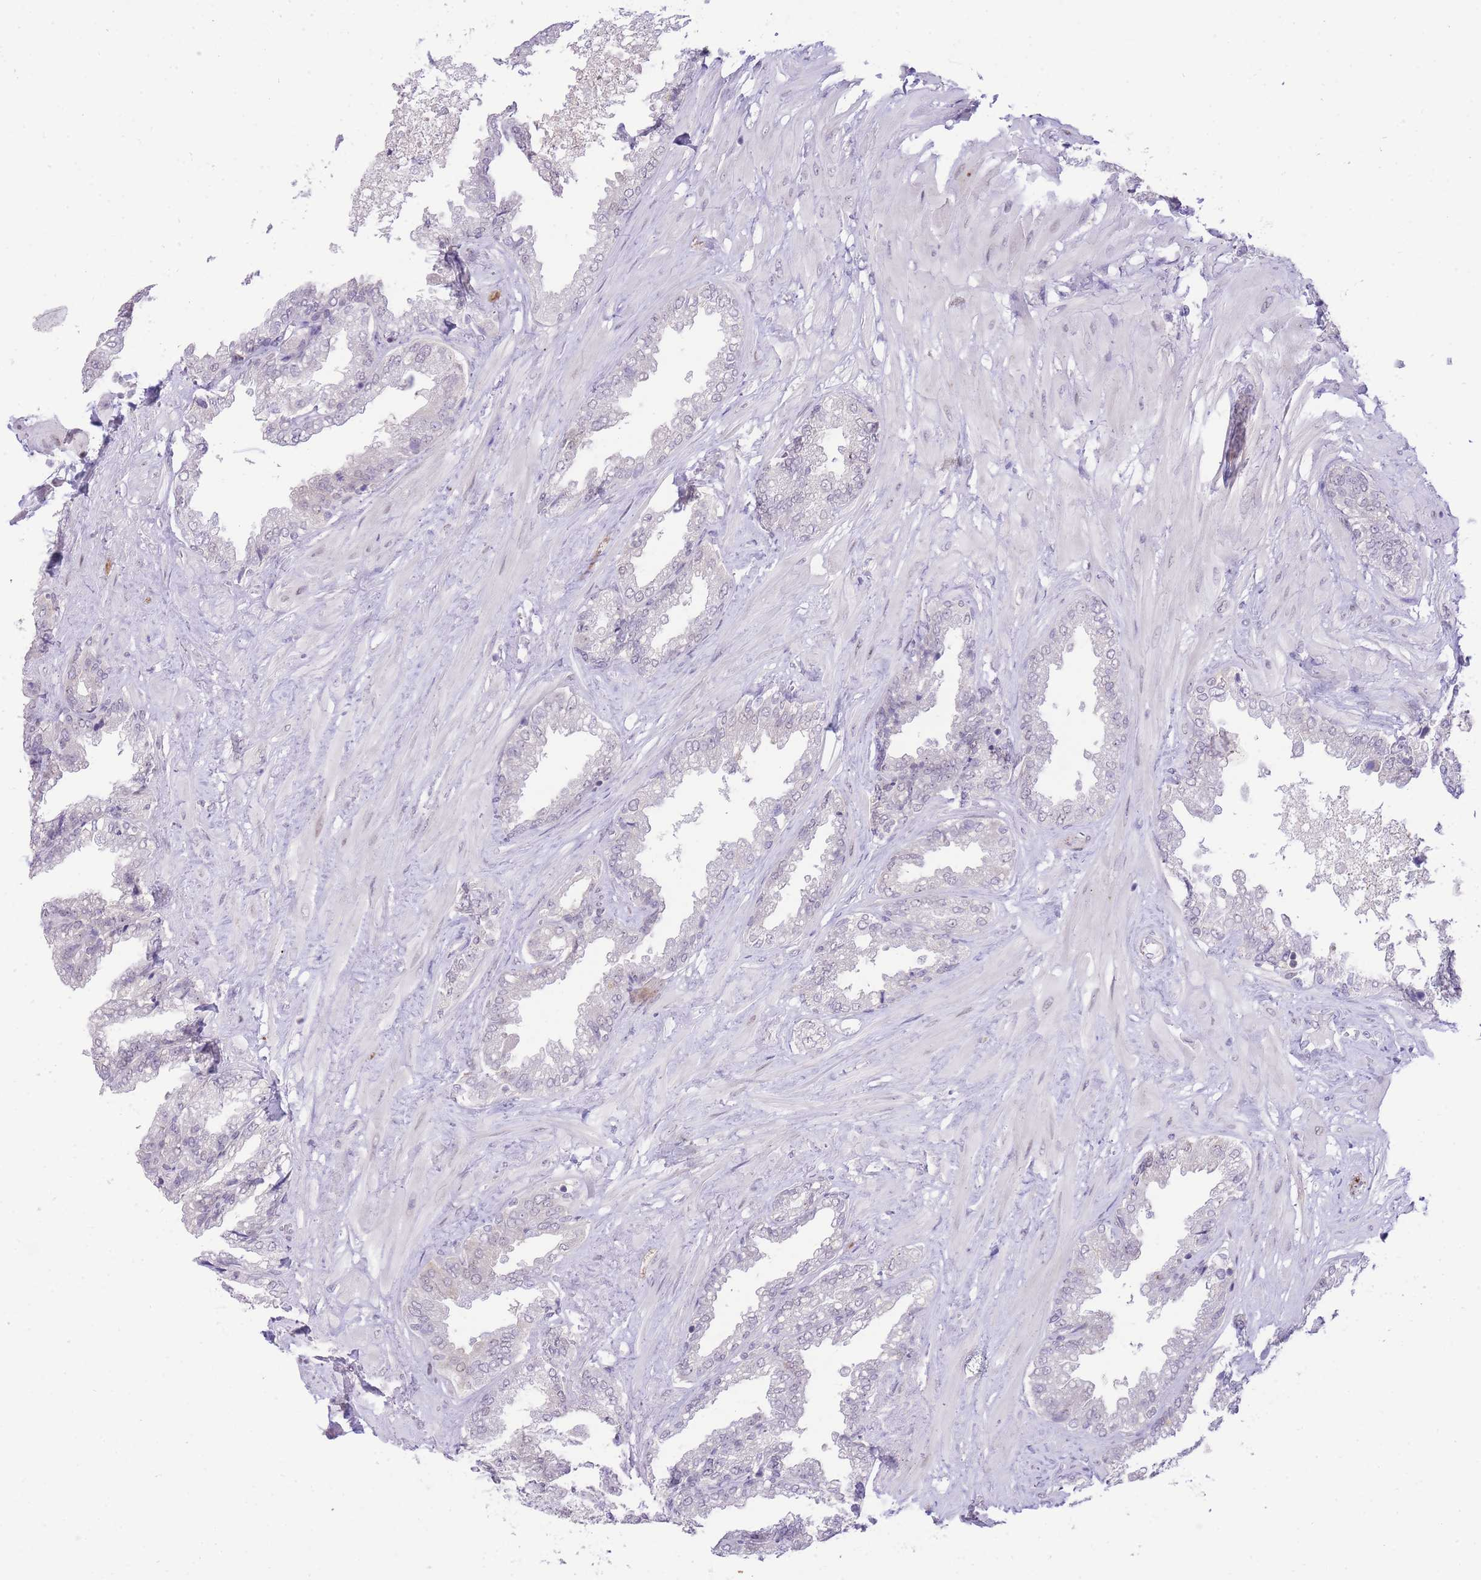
{"staining": {"intensity": "weak", "quantity": "<25%", "location": "cytoplasmic/membranous"}, "tissue": "seminal vesicle", "cell_type": "Glandular cells", "image_type": "normal", "snomed": [{"axis": "morphology", "description": "Normal tissue, NOS"}, {"axis": "topography", "description": "Seminal veicle"}], "caption": "Immunohistochemistry (IHC) of unremarkable human seminal vesicle reveals no positivity in glandular cells.", "gene": "STK39", "patient": {"sex": "male", "age": 46}}